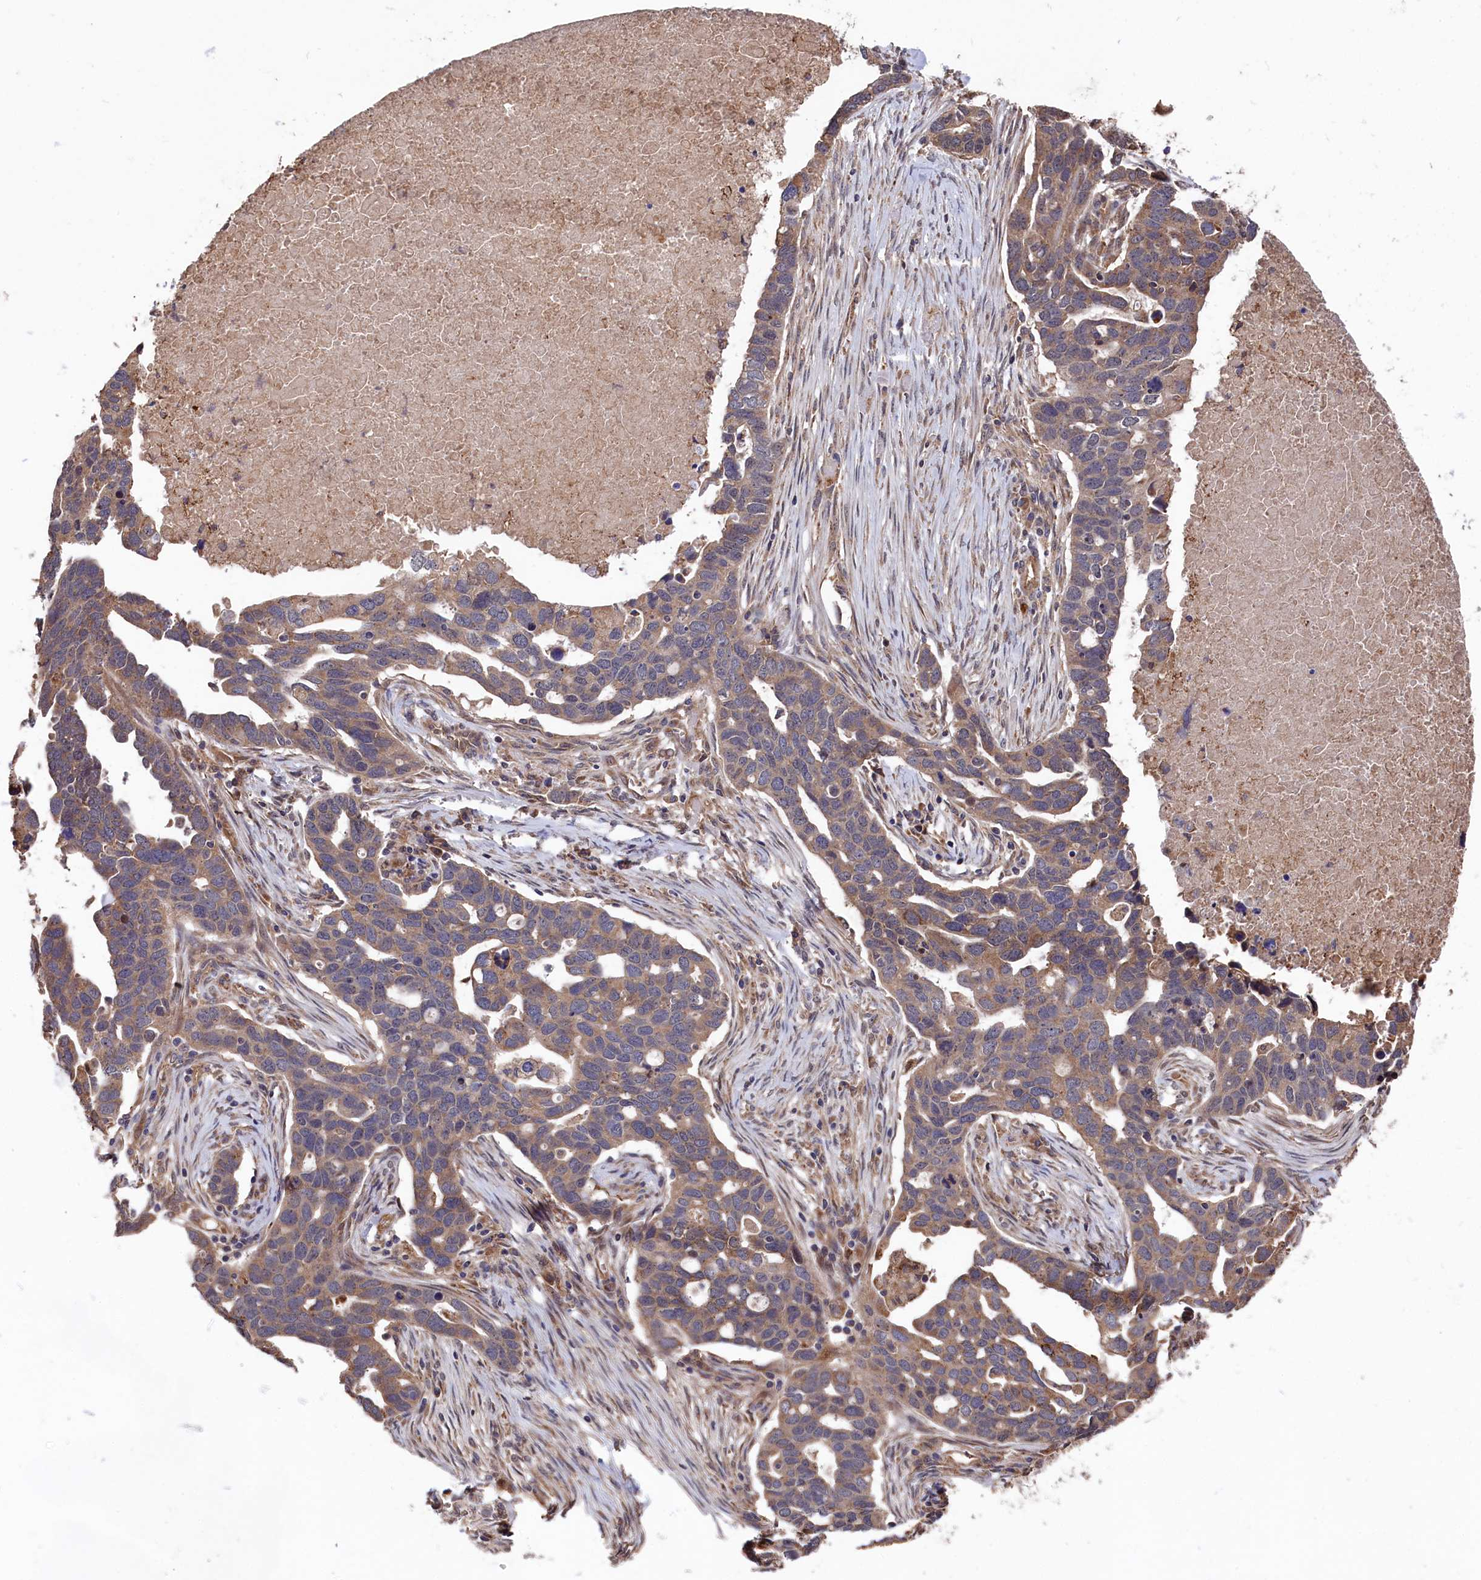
{"staining": {"intensity": "moderate", "quantity": "25%-75%", "location": "cytoplasmic/membranous"}, "tissue": "ovarian cancer", "cell_type": "Tumor cells", "image_type": "cancer", "snomed": [{"axis": "morphology", "description": "Cystadenocarcinoma, serous, NOS"}, {"axis": "topography", "description": "Ovary"}], "caption": "Human ovarian cancer stained with a protein marker displays moderate staining in tumor cells.", "gene": "SLC12A4", "patient": {"sex": "female", "age": 54}}